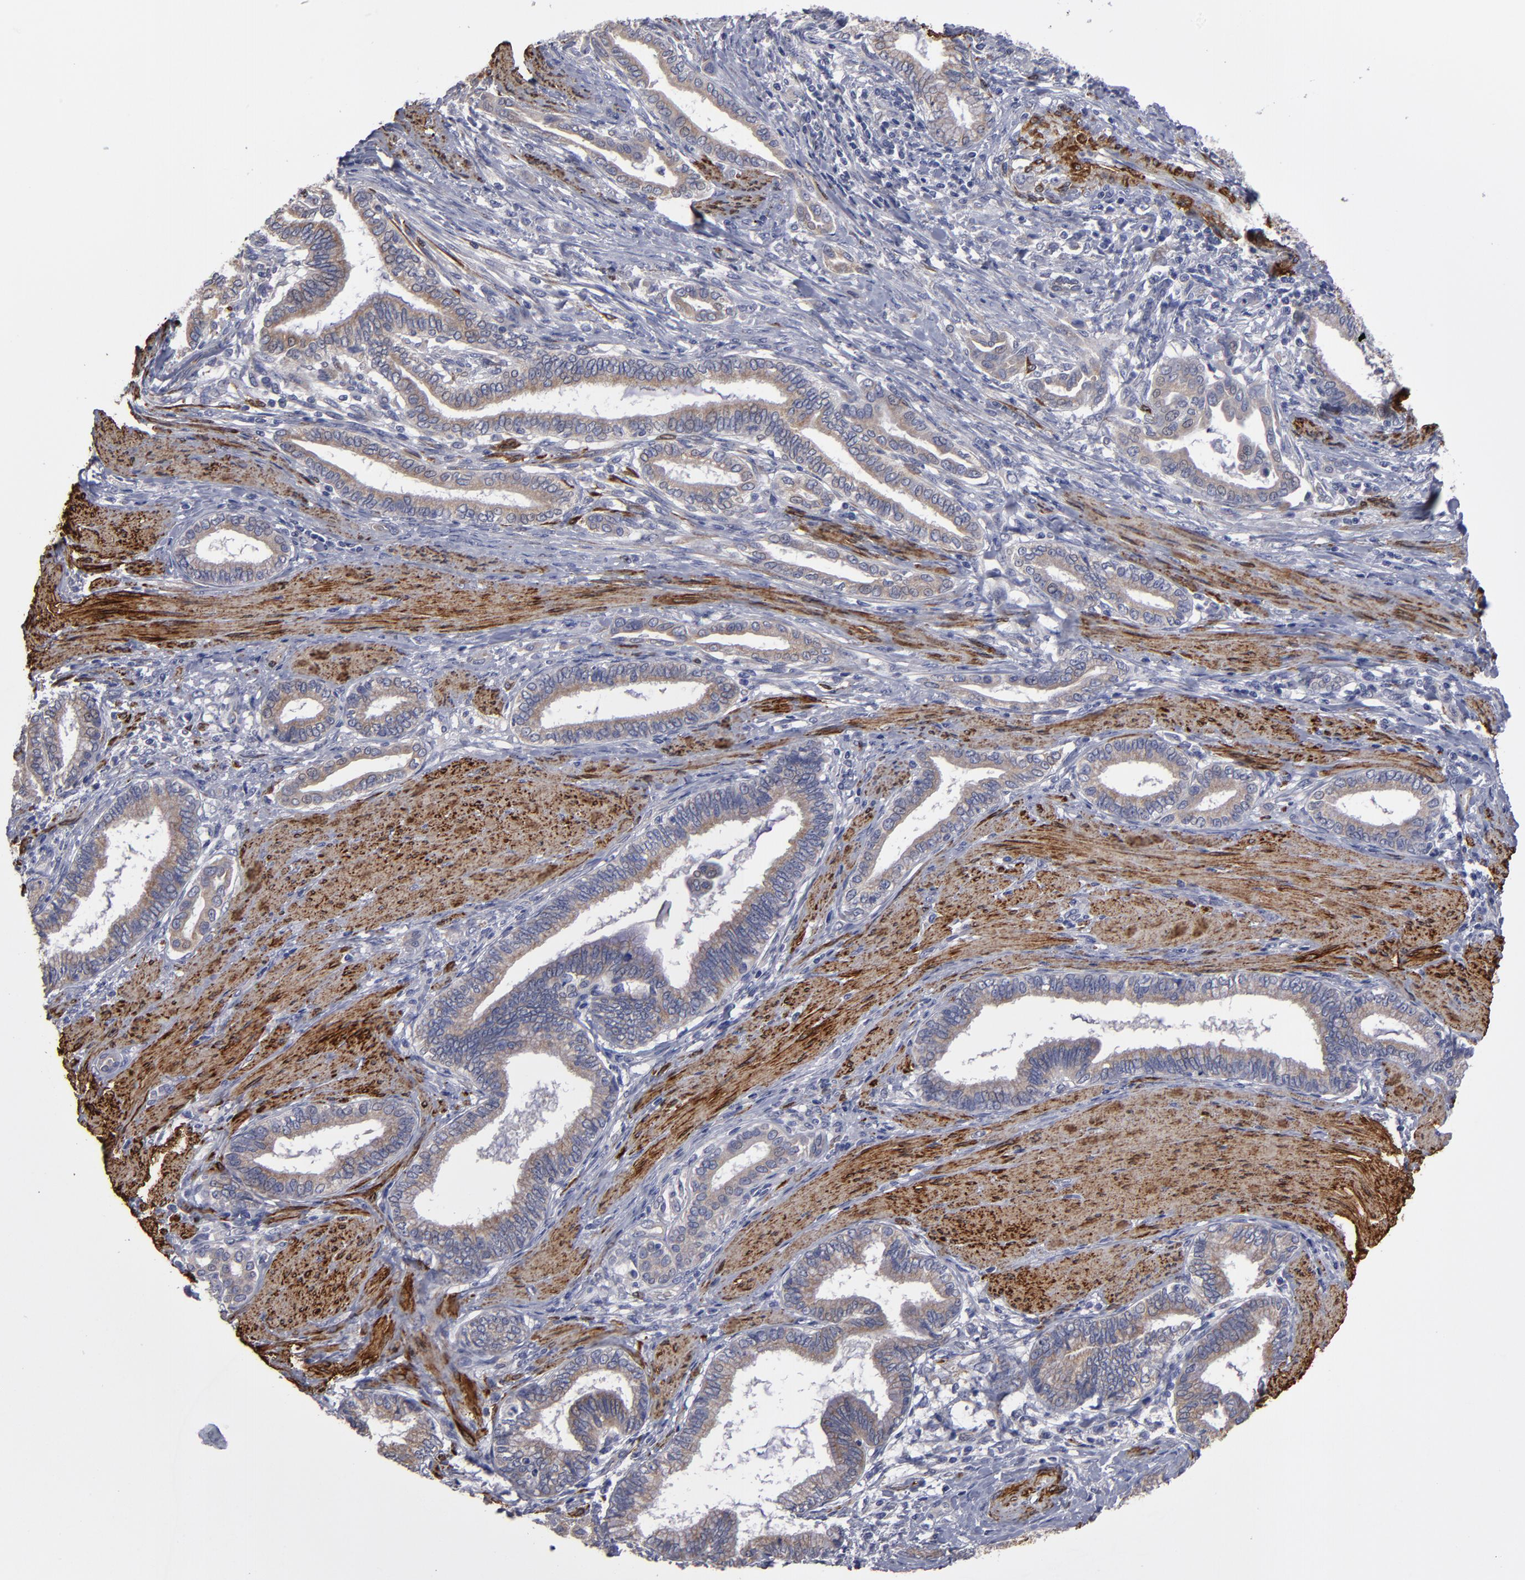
{"staining": {"intensity": "weak", "quantity": "25%-75%", "location": "cytoplasmic/membranous"}, "tissue": "pancreatic cancer", "cell_type": "Tumor cells", "image_type": "cancer", "snomed": [{"axis": "morphology", "description": "Adenocarcinoma, NOS"}, {"axis": "topography", "description": "Pancreas"}], "caption": "Protein staining by IHC demonstrates weak cytoplasmic/membranous expression in approximately 25%-75% of tumor cells in adenocarcinoma (pancreatic).", "gene": "SLMAP", "patient": {"sex": "female", "age": 64}}